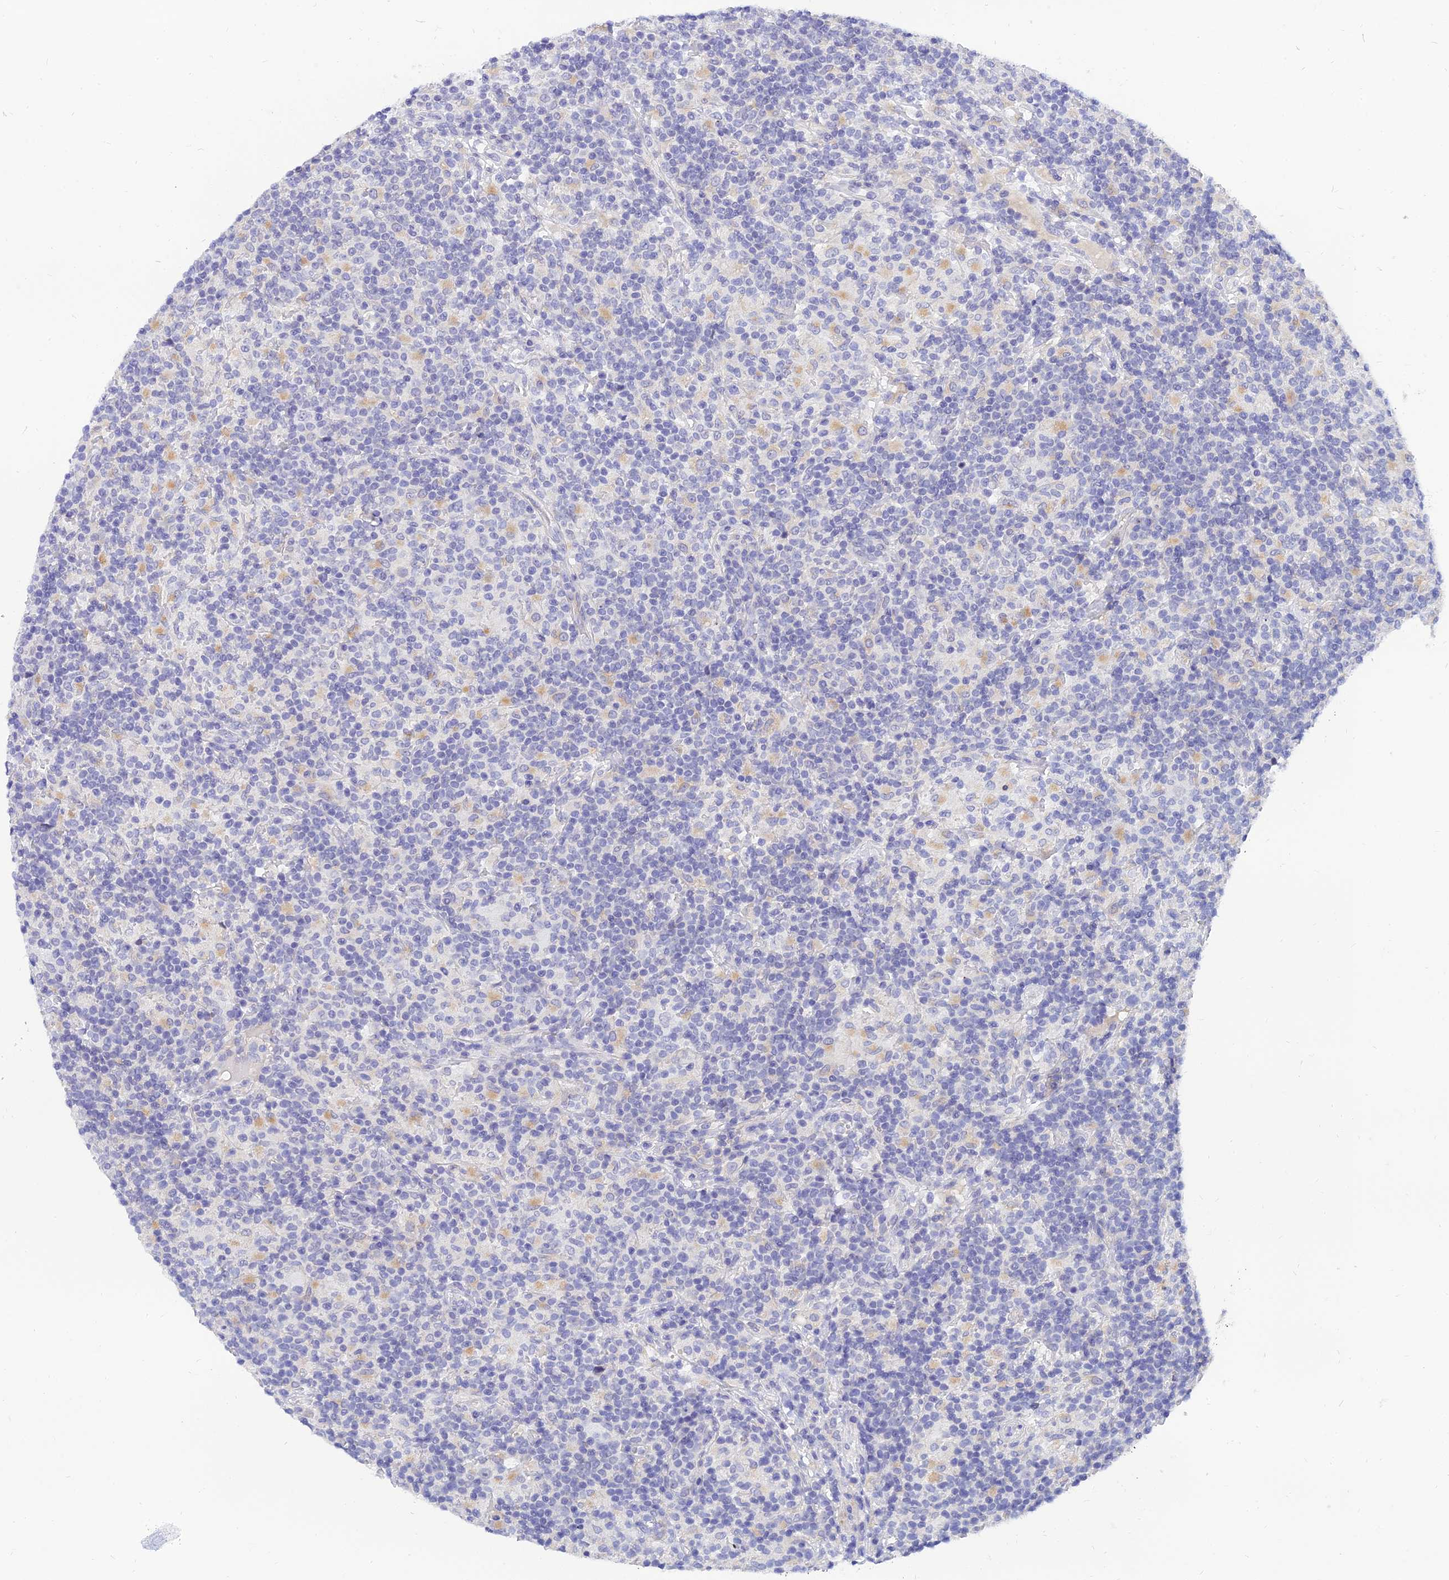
{"staining": {"intensity": "negative", "quantity": "none", "location": "none"}, "tissue": "lymphoma", "cell_type": "Tumor cells", "image_type": "cancer", "snomed": [{"axis": "morphology", "description": "Hodgkin's disease, NOS"}, {"axis": "topography", "description": "Lymph node"}], "caption": "Protein analysis of lymphoma reveals no significant staining in tumor cells. Brightfield microscopy of immunohistochemistry stained with DAB (brown) and hematoxylin (blue), captured at high magnification.", "gene": "TMEM161B", "patient": {"sex": "male", "age": 70}}